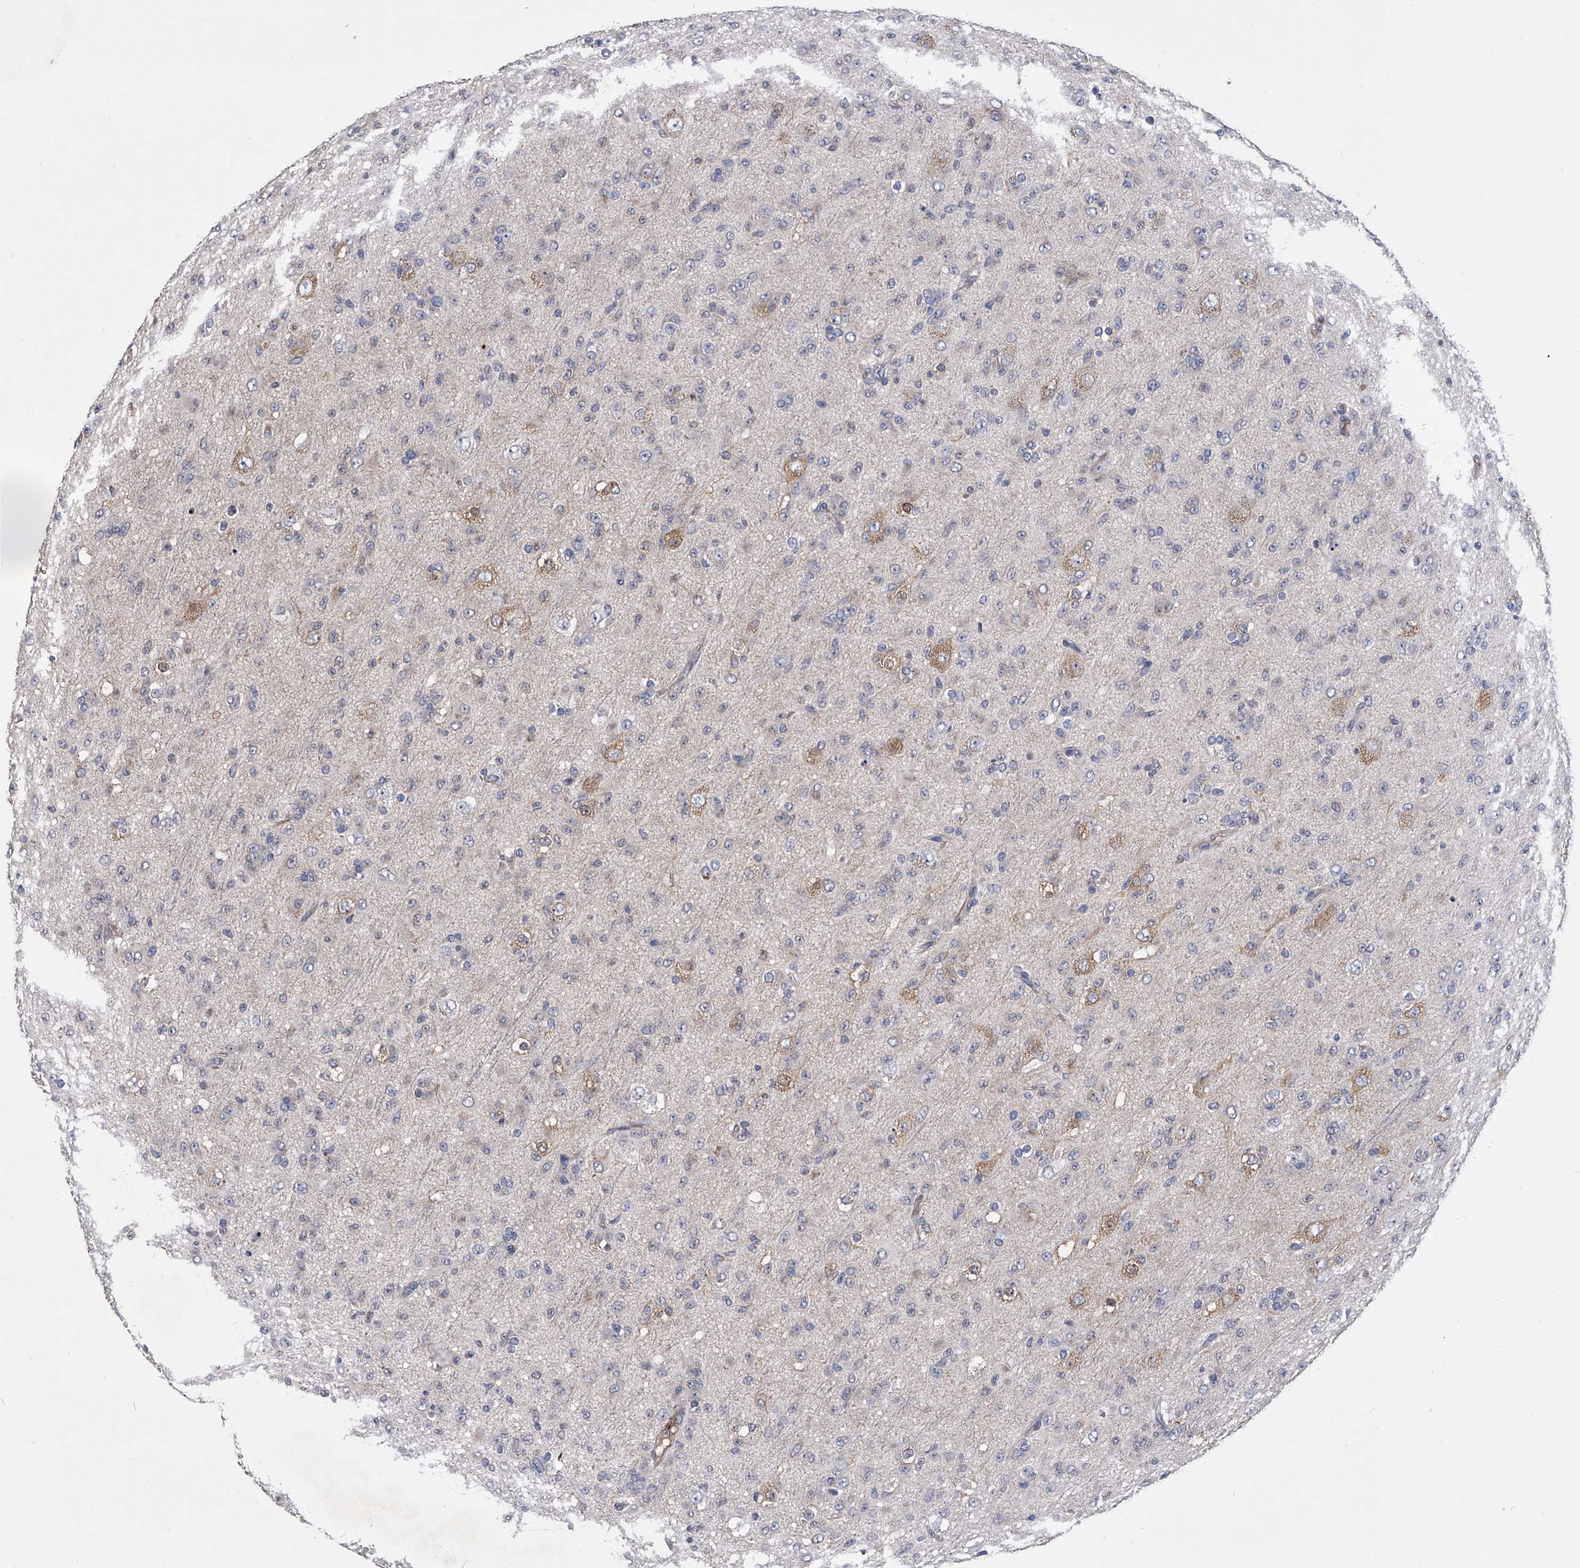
{"staining": {"intensity": "negative", "quantity": "none", "location": "none"}, "tissue": "glioma", "cell_type": "Tumor cells", "image_type": "cancer", "snomed": [{"axis": "morphology", "description": "Glioma, malignant, Low grade"}, {"axis": "topography", "description": "Brain"}], "caption": "An IHC micrograph of low-grade glioma (malignant) is shown. There is no staining in tumor cells of low-grade glioma (malignant).", "gene": "EFCAB7", "patient": {"sex": "male", "age": 65}}